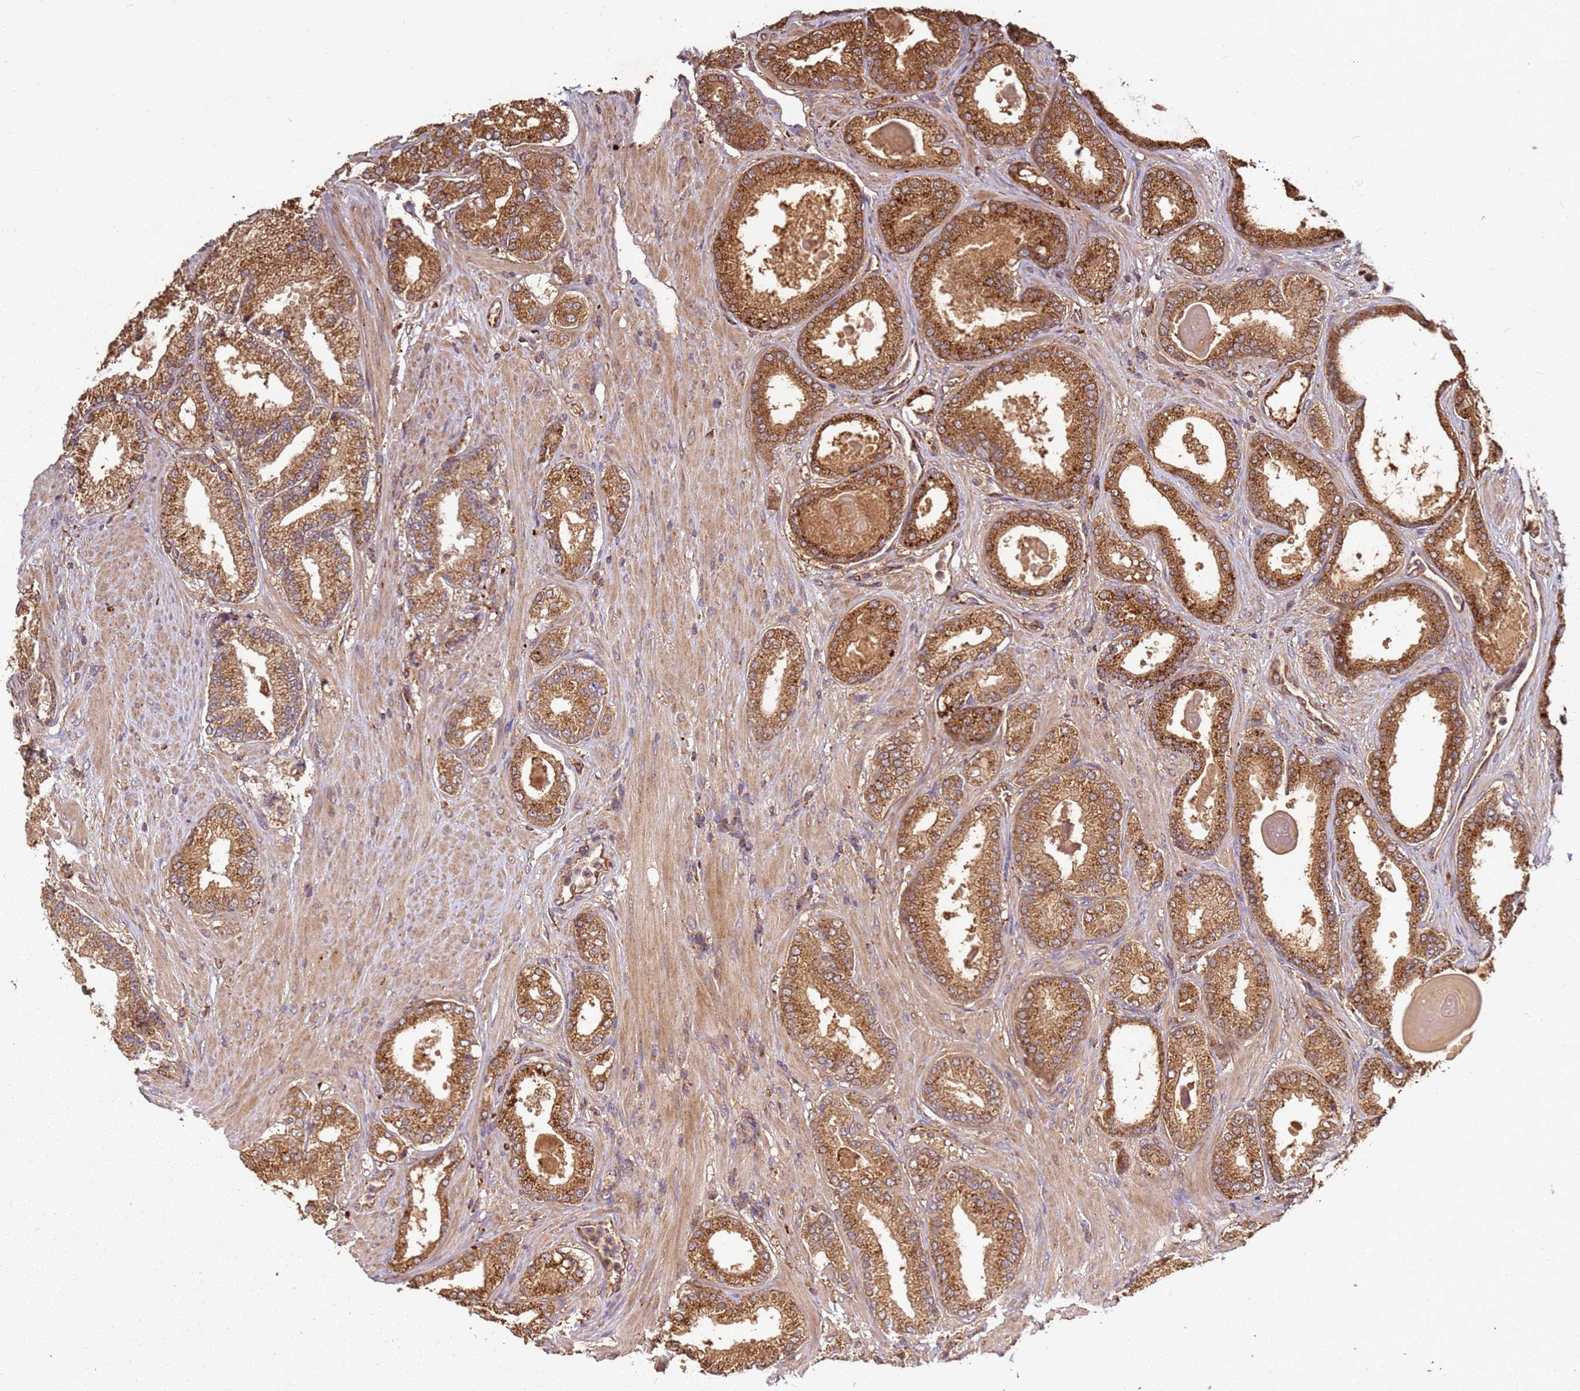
{"staining": {"intensity": "strong", "quantity": ">75%", "location": "cytoplasmic/membranous"}, "tissue": "prostate cancer", "cell_type": "Tumor cells", "image_type": "cancer", "snomed": [{"axis": "morphology", "description": "Adenocarcinoma, Low grade"}, {"axis": "topography", "description": "Prostate"}], "caption": "This micrograph shows immunohistochemistry (IHC) staining of prostate cancer, with high strong cytoplasmic/membranous staining in about >75% of tumor cells.", "gene": "SCGB2B2", "patient": {"sex": "male", "age": 59}}